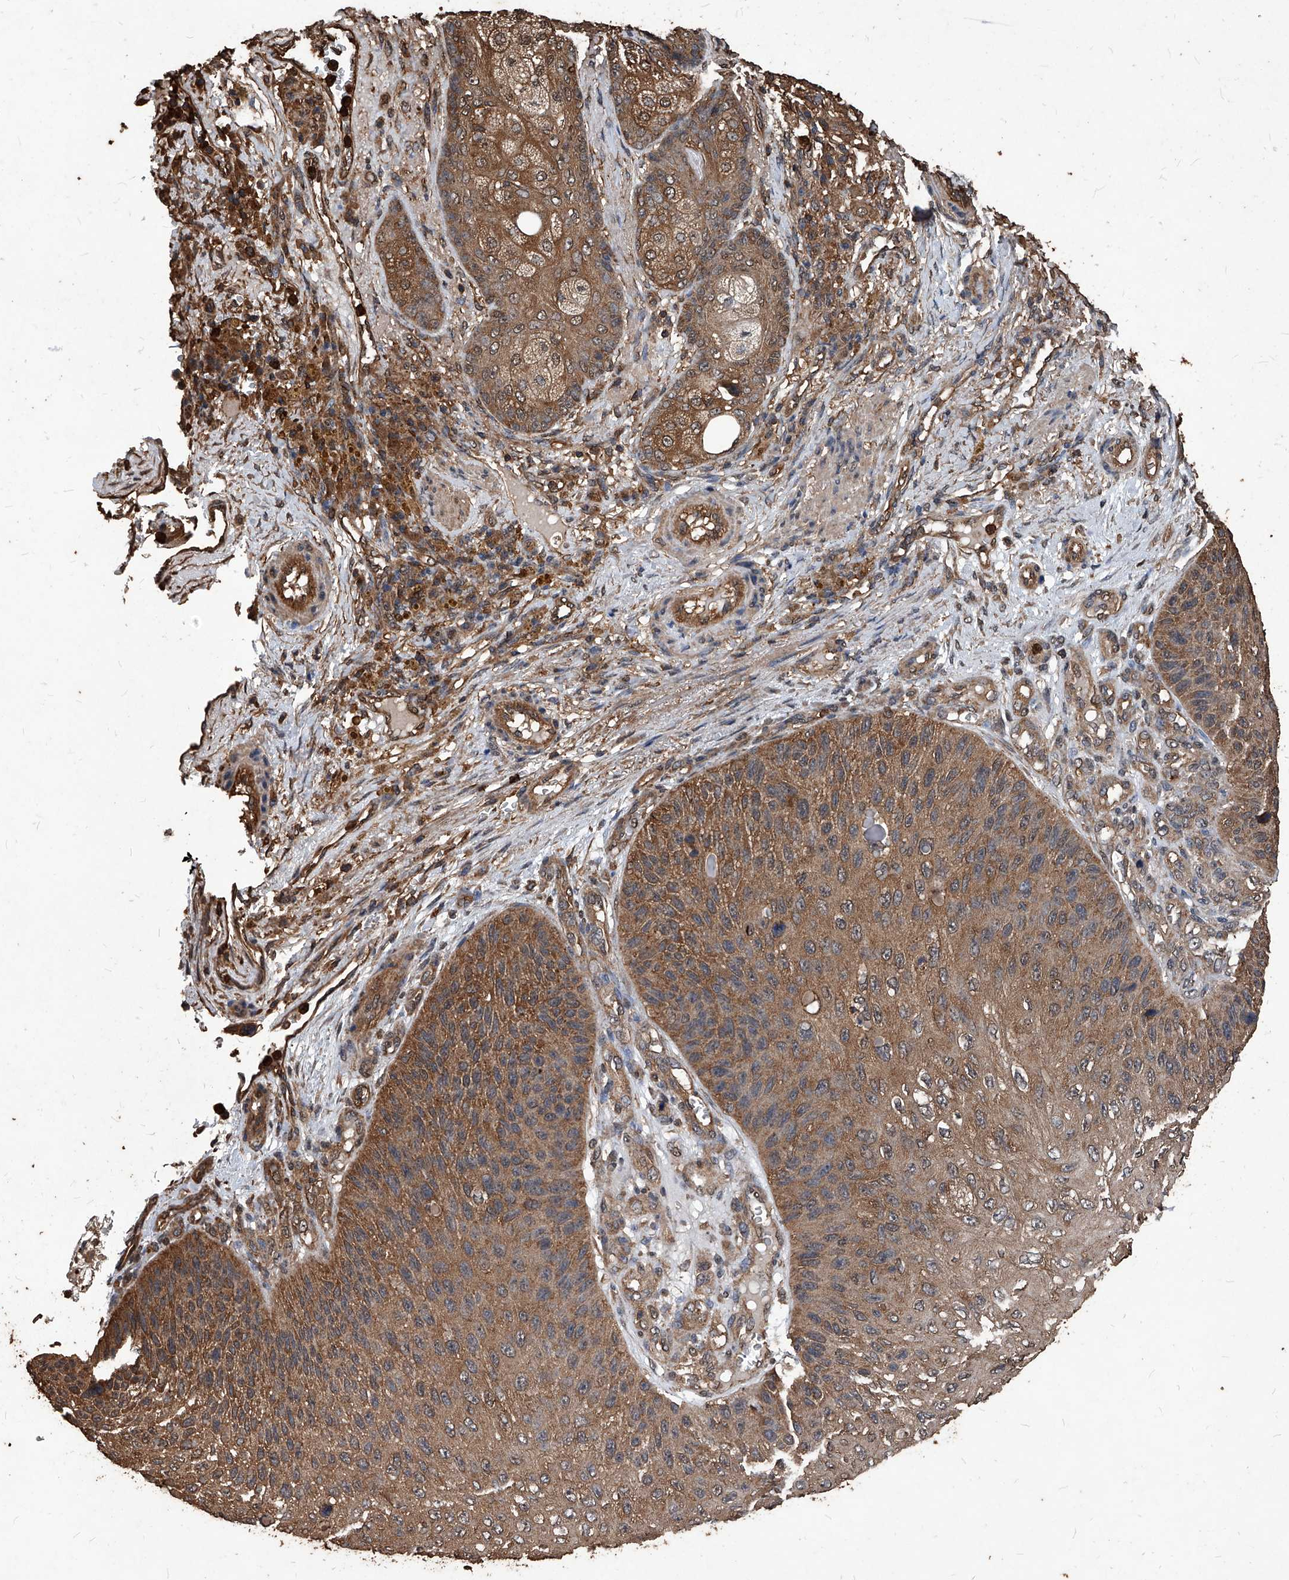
{"staining": {"intensity": "moderate", "quantity": ">75%", "location": "cytoplasmic/membranous"}, "tissue": "skin cancer", "cell_type": "Tumor cells", "image_type": "cancer", "snomed": [{"axis": "morphology", "description": "Squamous cell carcinoma, NOS"}, {"axis": "topography", "description": "Skin"}], "caption": "Immunohistochemical staining of human skin cancer (squamous cell carcinoma) demonstrates medium levels of moderate cytoplasmic/membranous protein positivity in approximately >75% of tumor cells.", "gene": "UCP2", "patient": {"sex": "female", "age": 88}}